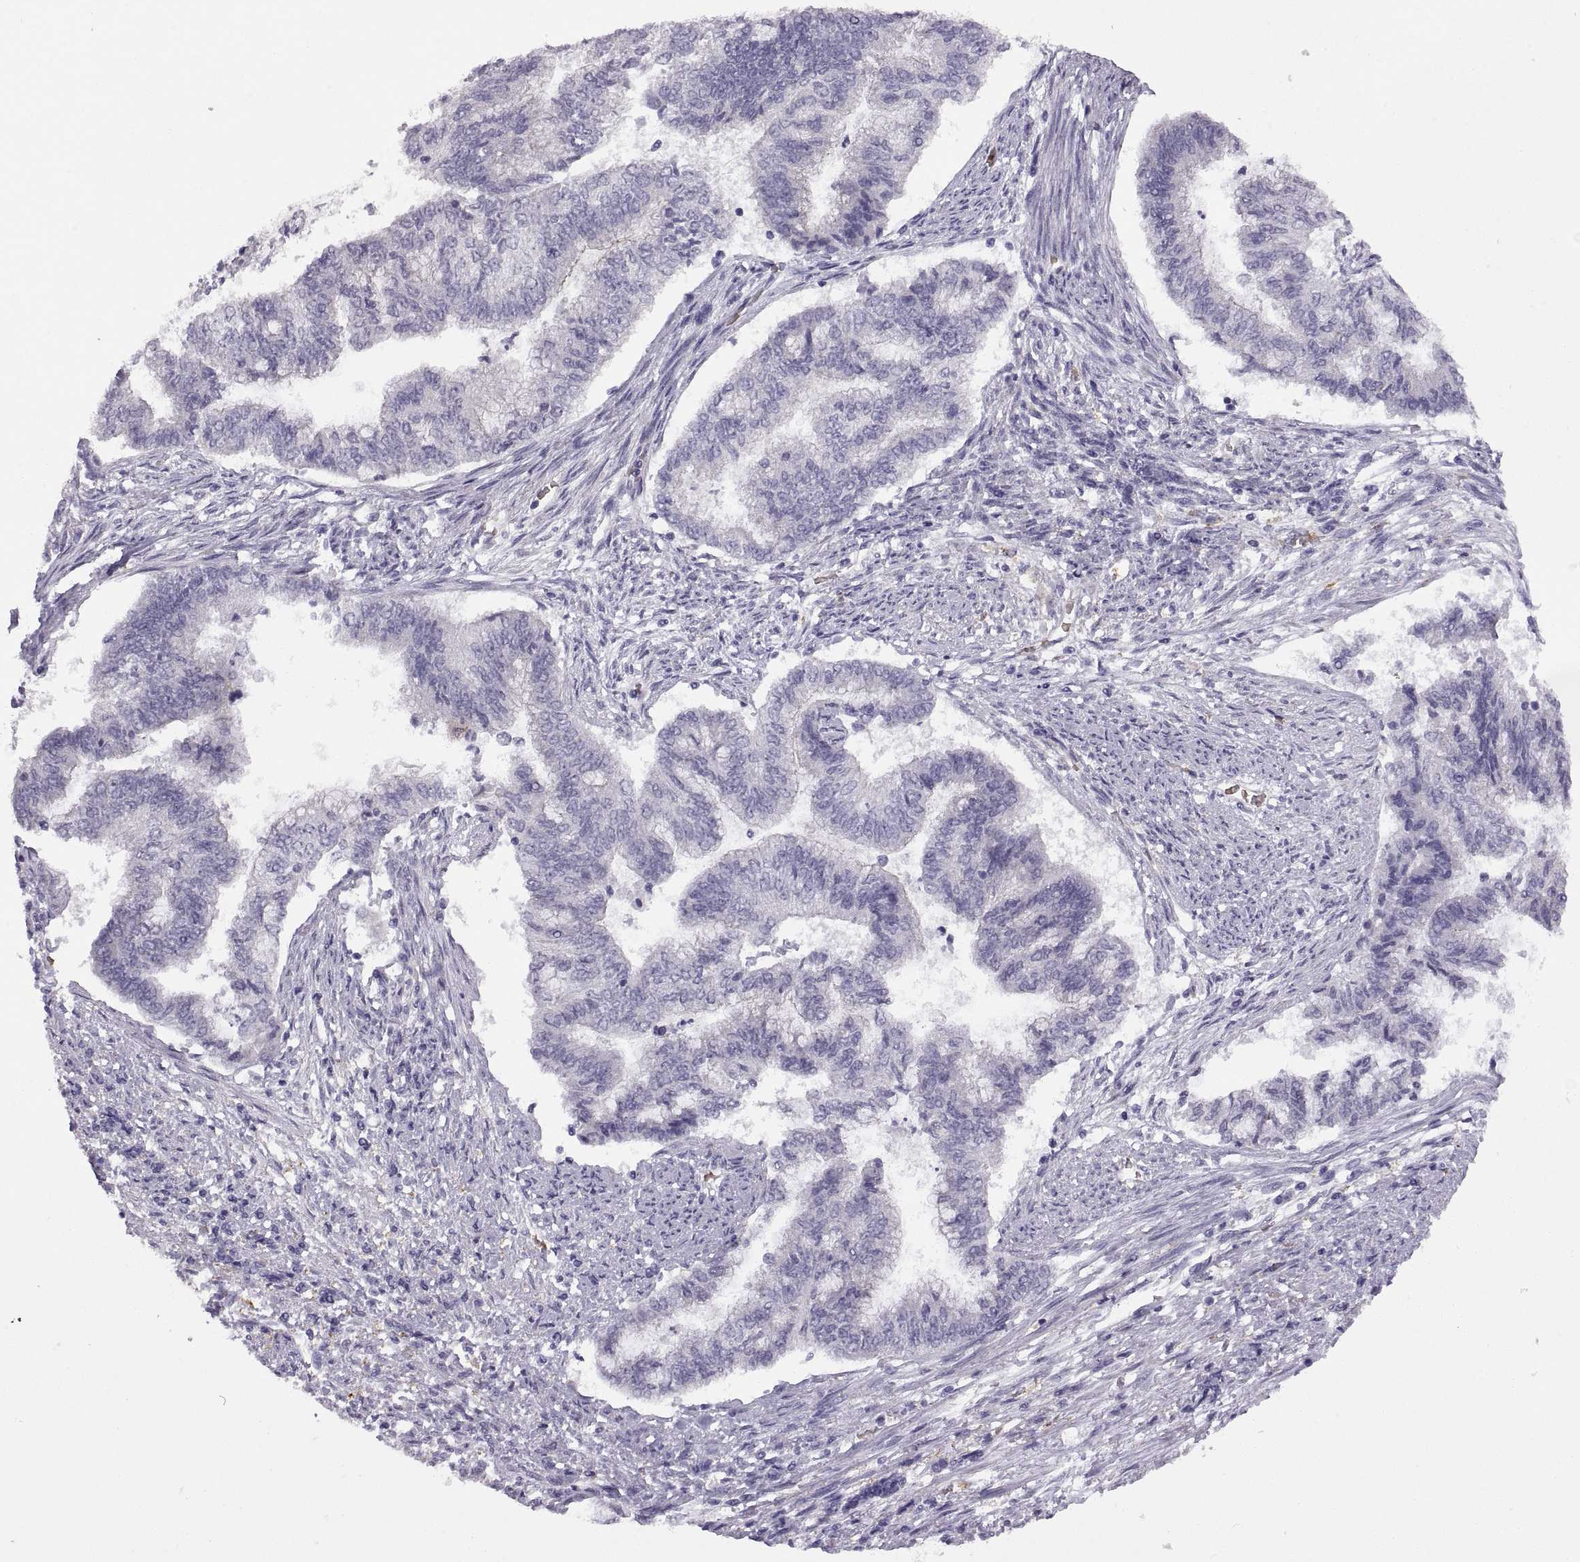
{"staining": {"intensity": "negative", "quantity": "none", "location": "none"}, "tissue": "endometrial cancer", "cell_type": "Tumor cells", "image_type": "cancer", "snomed": [{"axis": "morphology", "description": "Adenocarcinoma, NOS"}, {"axis": "topography", "description": "Endometrium"}], "caption": "Tumor cells are negative for protein expression in human adenocarcinoma (endometrial).", "gene": "MEIOC", "patient": {"sex": "female", "age": 65}}